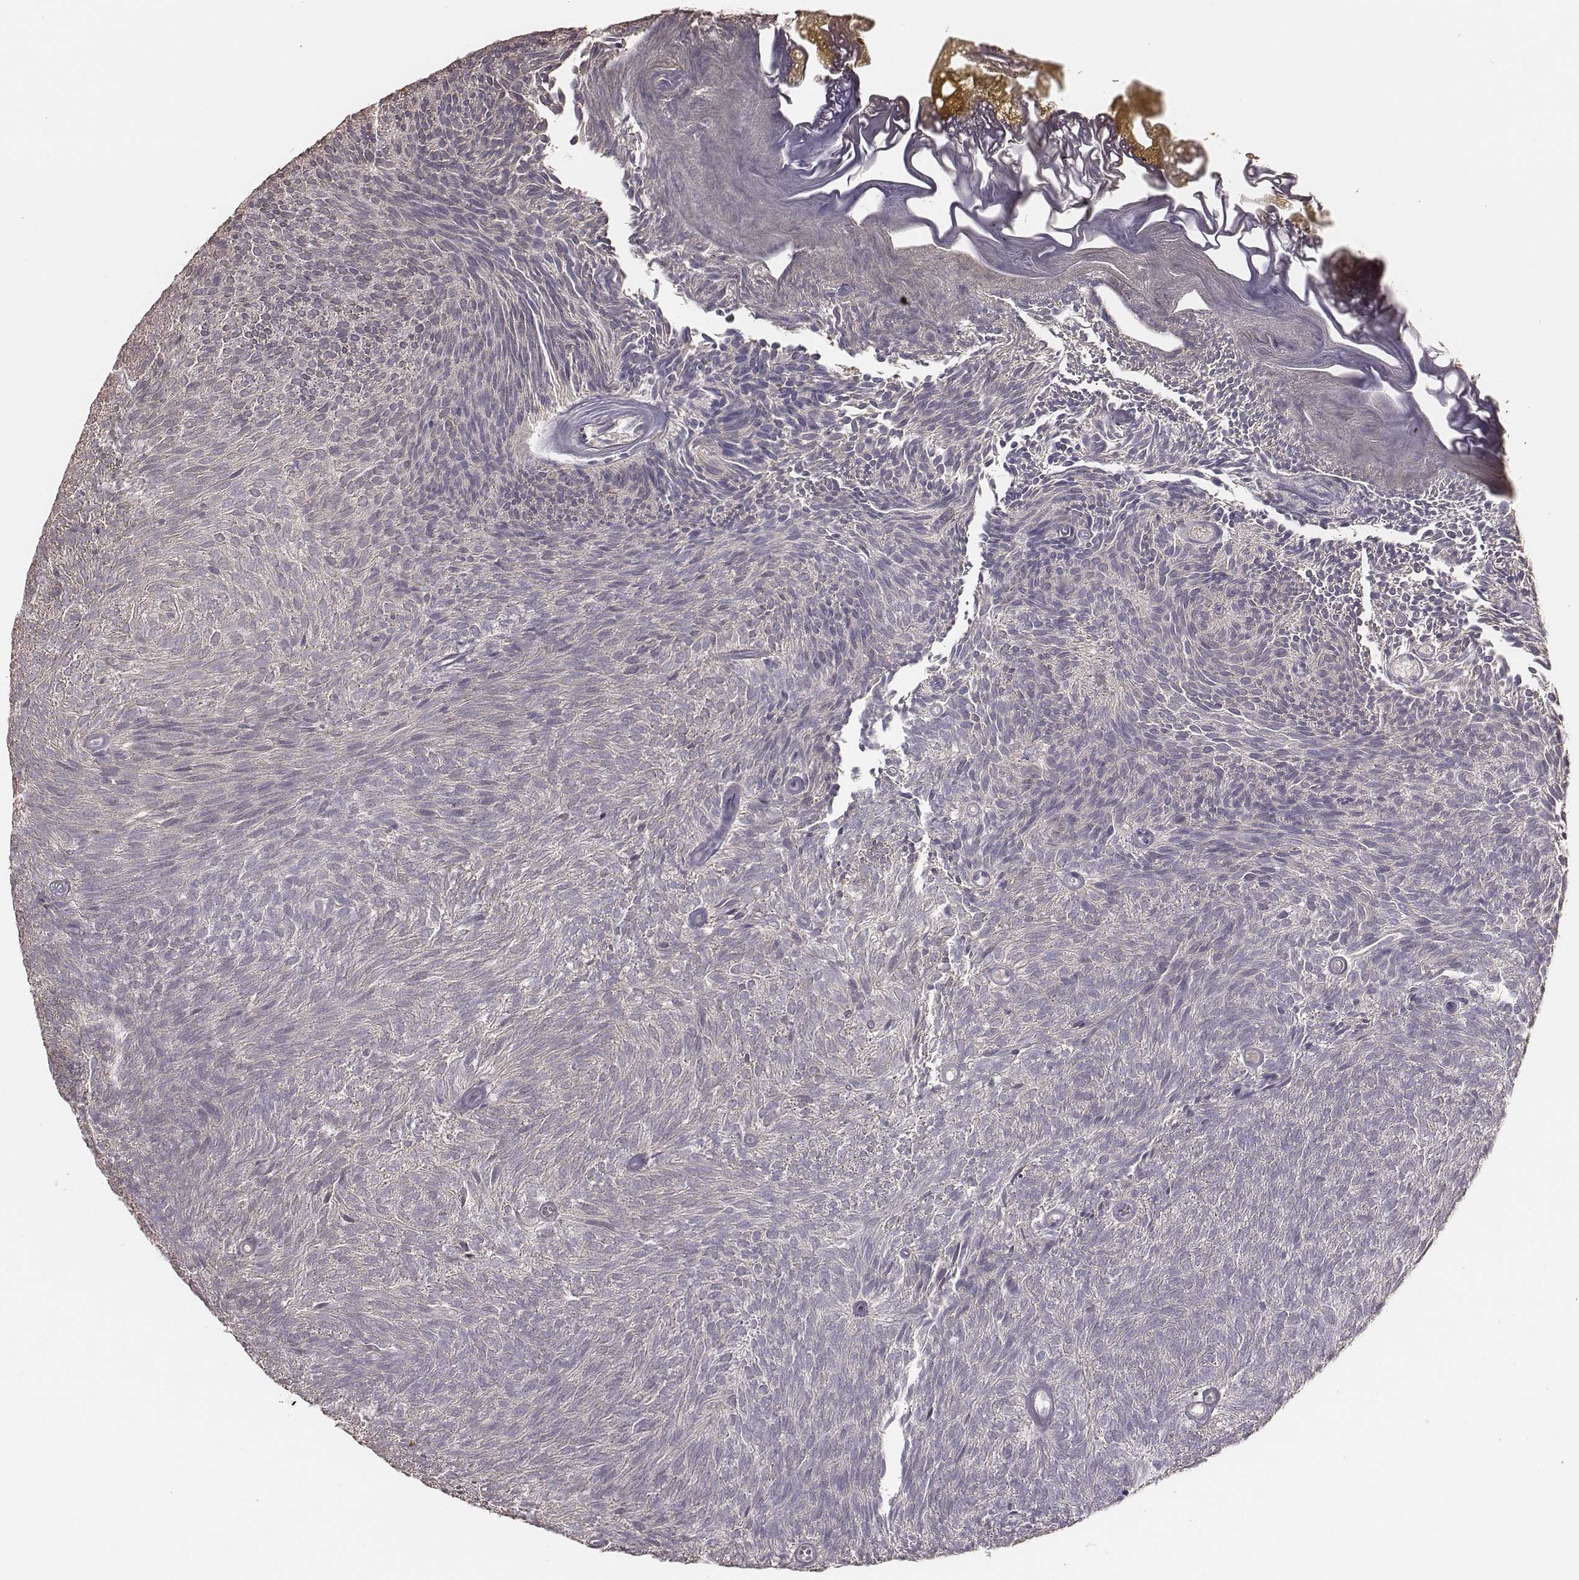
{"staining": {"intensity": "negative", "quantity": "none", "location": "none"}, "tissue": "urothelial cancer", "cell_type": "Tumor cells", "image_type": "cancer", "snomed": [{"axis": "morphology", "description": "Urothelial carcinoma, Low grade"}, {"axis": "topography", "description": "Urinary bladder"}], "caption": "This is a histopathology image of immunohistochemistry (IHC) staining of low-grade urothelial carcinoma, which shows no positivity in tumor cells.", "gene": "HAVCR1", "patient": {"sex": "male", "age": 77}}